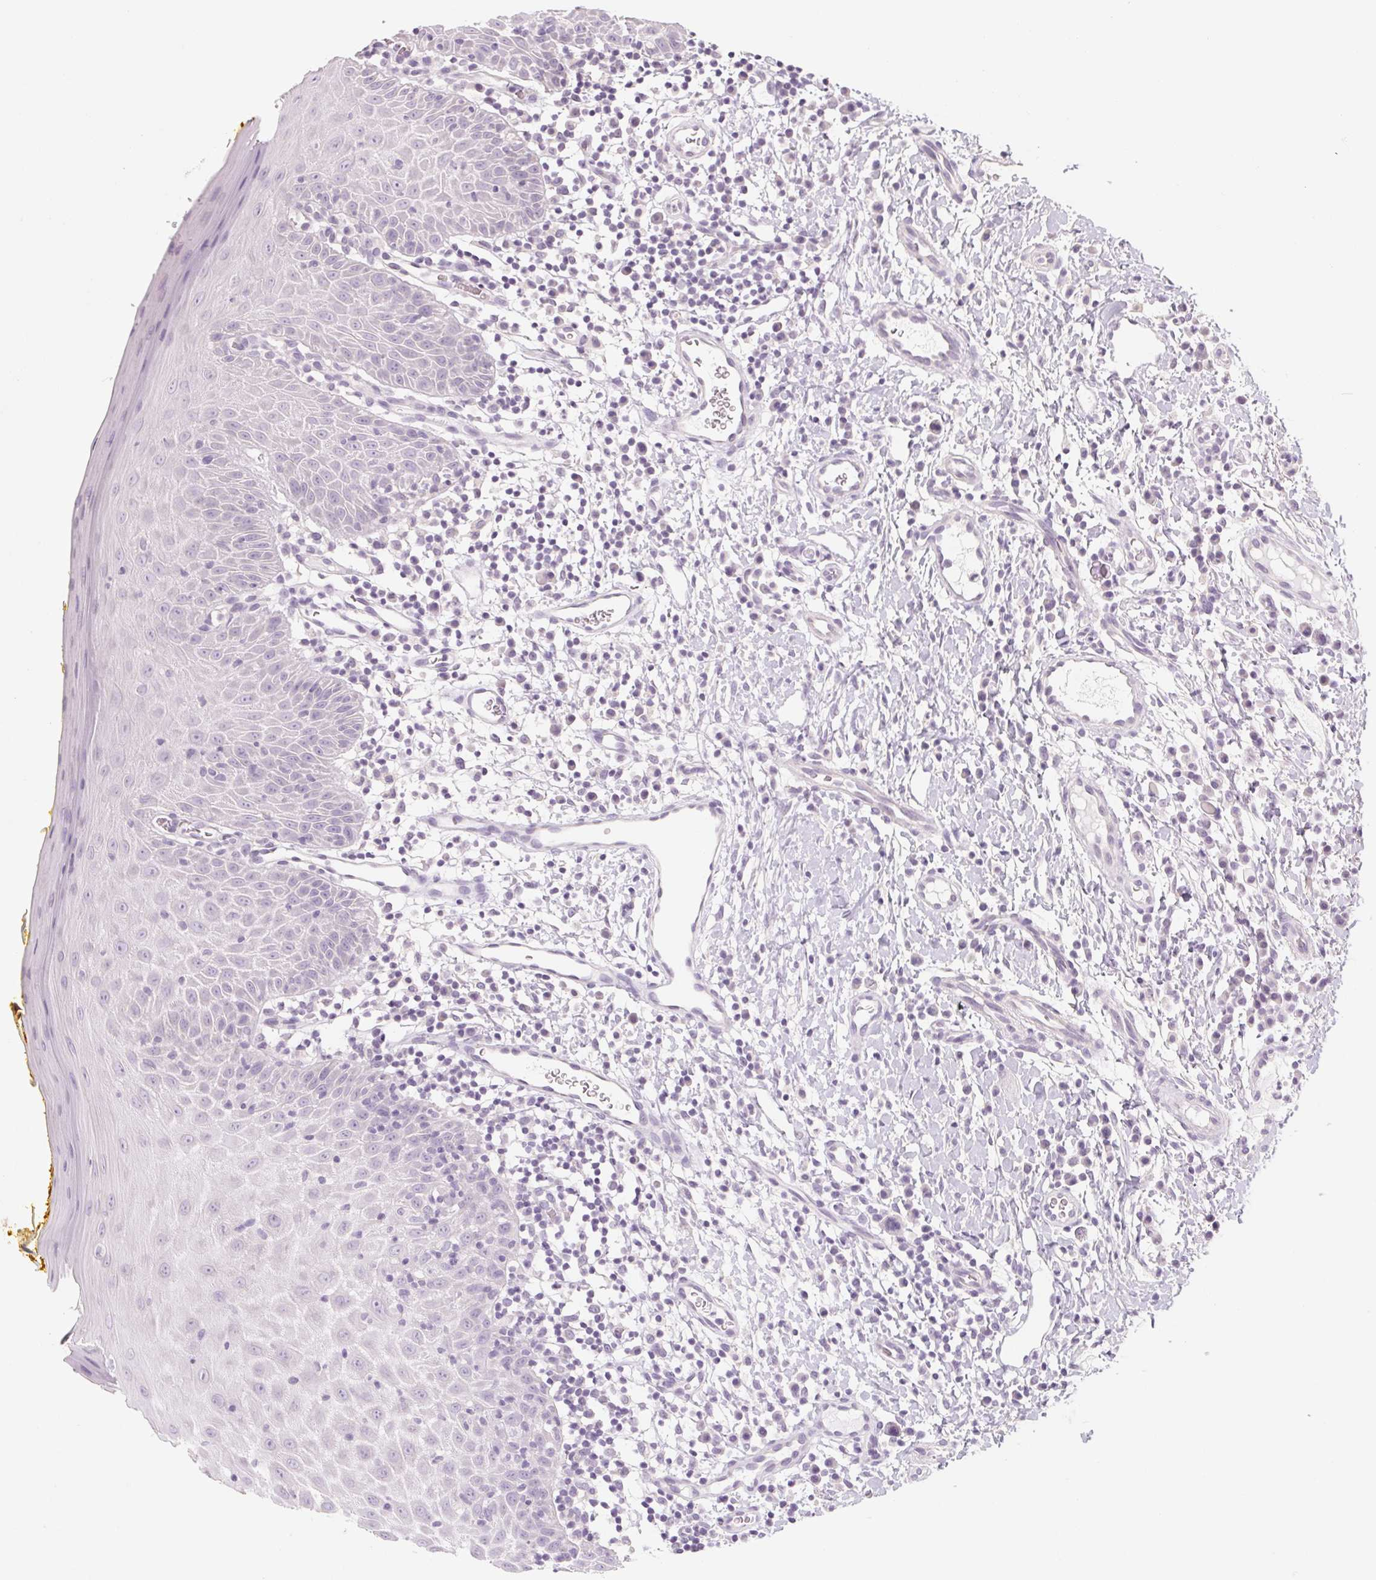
{"staining": {"intensity": "negative", "quantity": "none", "location": "none"}, "tissue": "oral mucosa", "cell_type": "Squamous epithelial cells", "image_type": "normal", "snomed": [{"axis": "morphology", "description": "Normal tissue, NOS"}, {"axis": "topography", "description": "Oral tissue"}, {"axis": "topography", "description": "Tounge, NOS"}], "caption": "Squamous epithelial cells are negative for brown protein staining in normal oral mucosa. The staining was performed using DAB (3,3'-diaminobenzidine) to visualize the protein expression in brown, while the nuclei were stained in blue with hematoxylin (Magnification: 20x).", "gene": "POU1F1", "patient": {"sex": "female", "age": 58}}